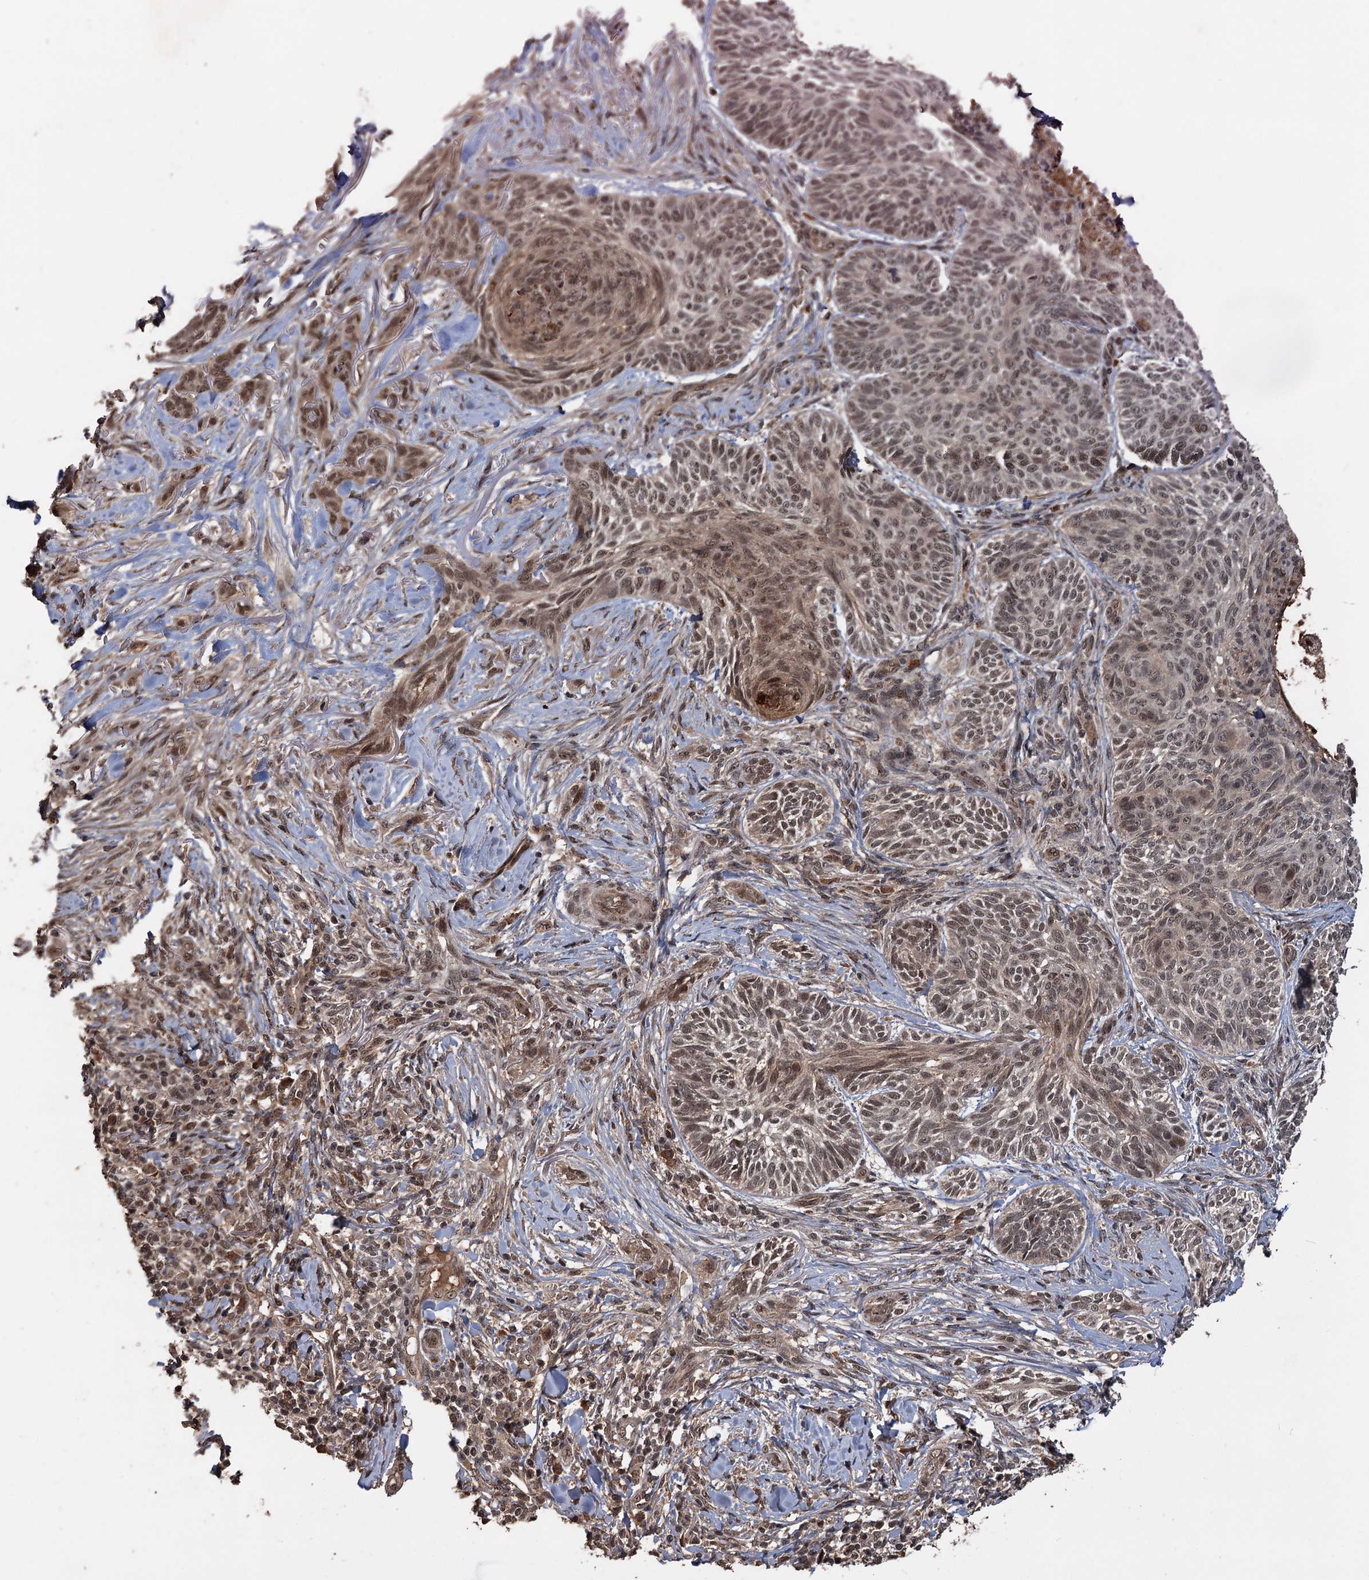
{"staining": {"intensity": "moderate", "quantity": ">75%", "location": "cytoplasmic/membranous,nuclear"}, "tissue": "skin cancer", "cell_type": "Tumor cells", "image_type": "cancer", "snomed": [{"axis": "morphology", "description": "Normal tissue, NOS"}, {"axis": "morphology", "description": "Basal cell carcinoma"}, {"axis": "topography", "description": "Skin"}], "caption": "A histopathology image of human skin cancer (basal cell carcinoma) stained for a protein reveals moderate cytoplasmic/membranous and nuclear brown staining in tumor cells. (DAB IHC, brown staining for protein, blue staining for nuclei).", "gene": "KANSL2", "patient": {"sex": "male", "age": 66}}